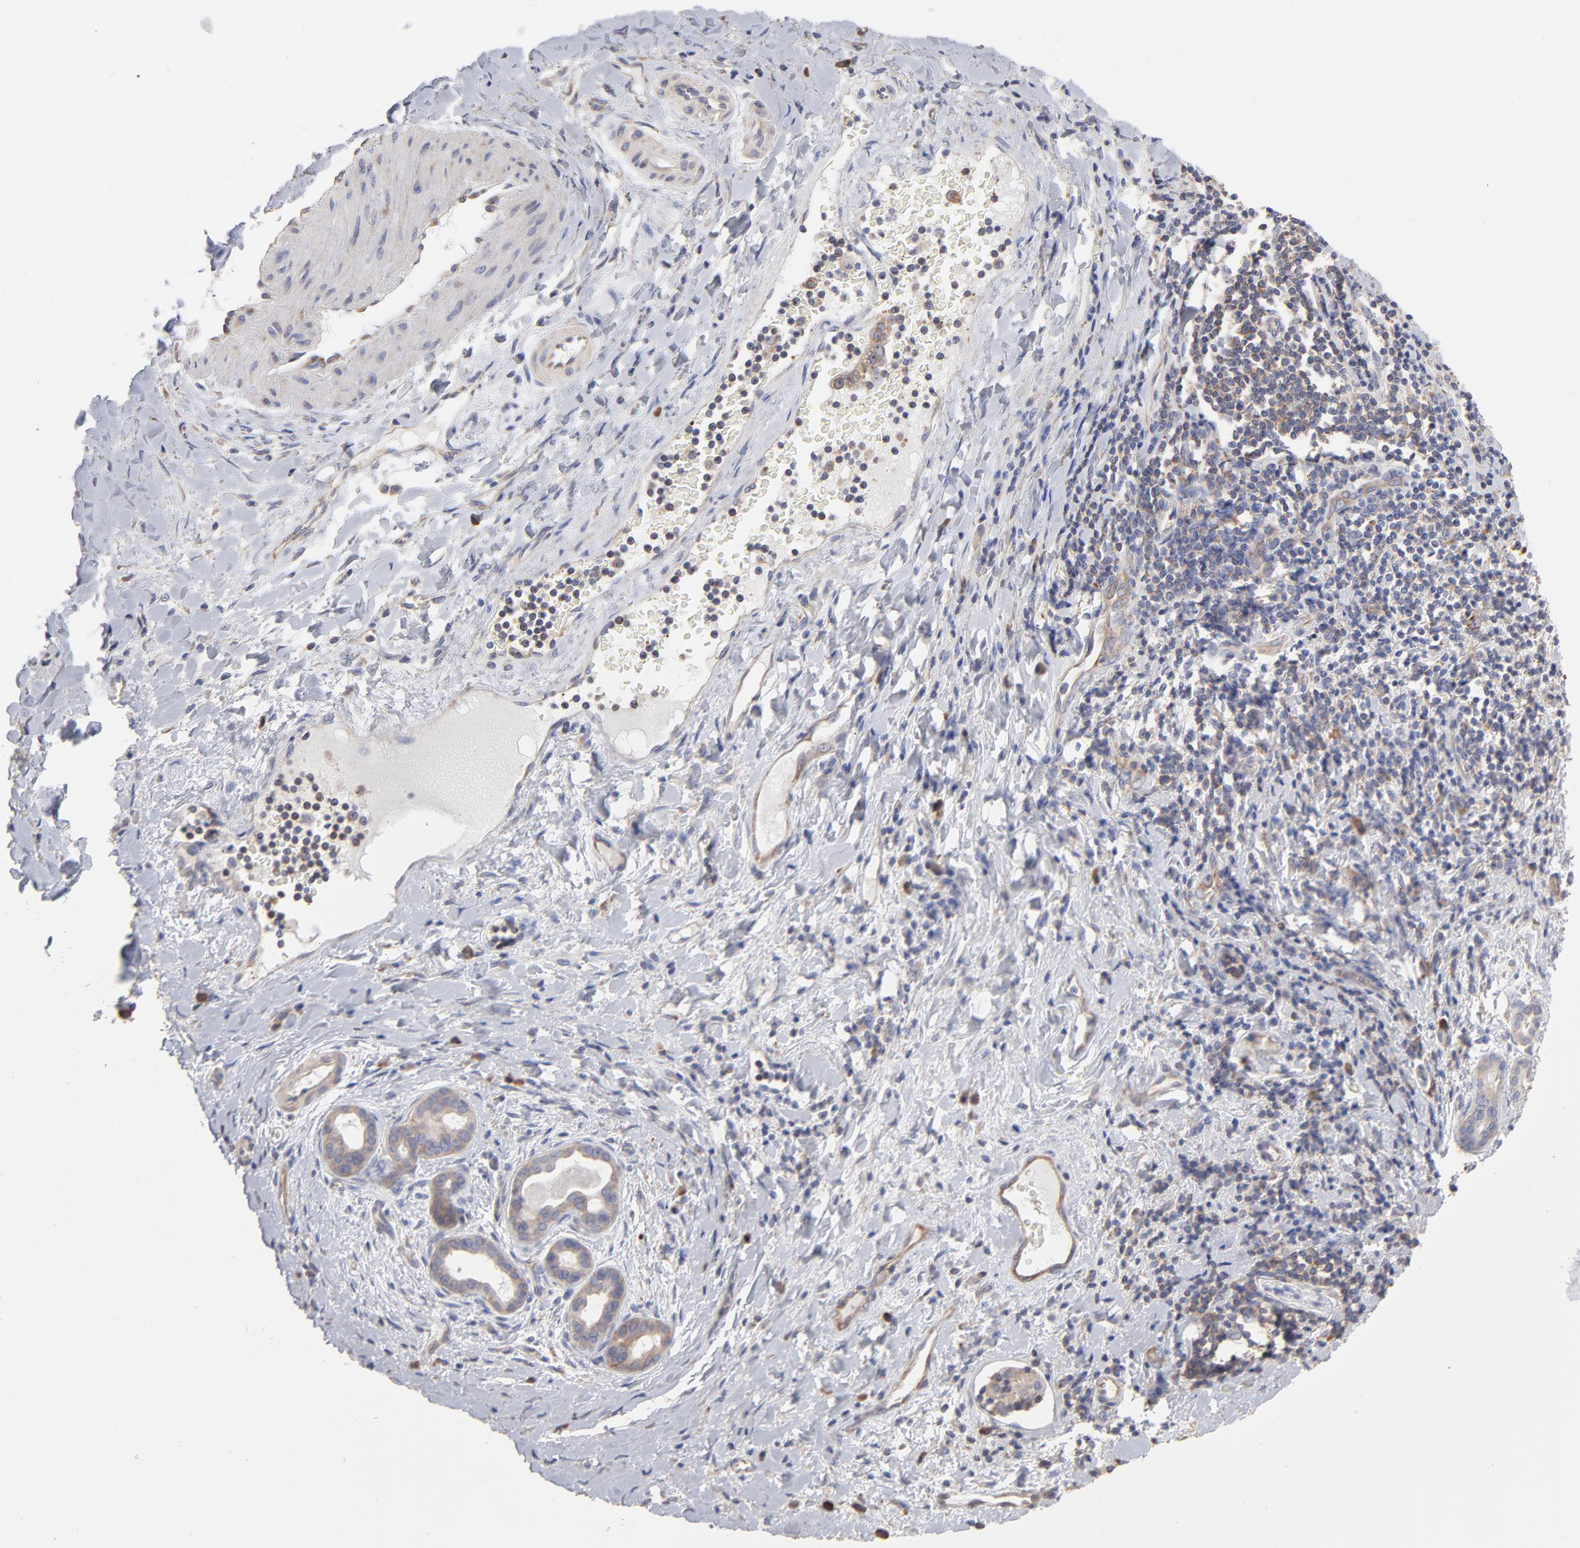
{"staining": {"intensity": "moderate", "quantity": ">75%", "location": "cytoplasmic/membranous"}, "tissue": "liver cancer", "cell_type": "Tumor cells", "image_type": "cancer", "snomed": [{"axis": "morphology", "description": "Cholangiocarcinoma"}, {"axis": "topography", "description": "Liver"}], "caption": "Liver cholangiocarcinoma stained with immunohistochemistry (IHC) shows moderate cytoplasmic/membranous expression in approximately >75% of tumor cells.", "gene": "RPL3", "patient": {"sex": "male", "age": 57}}